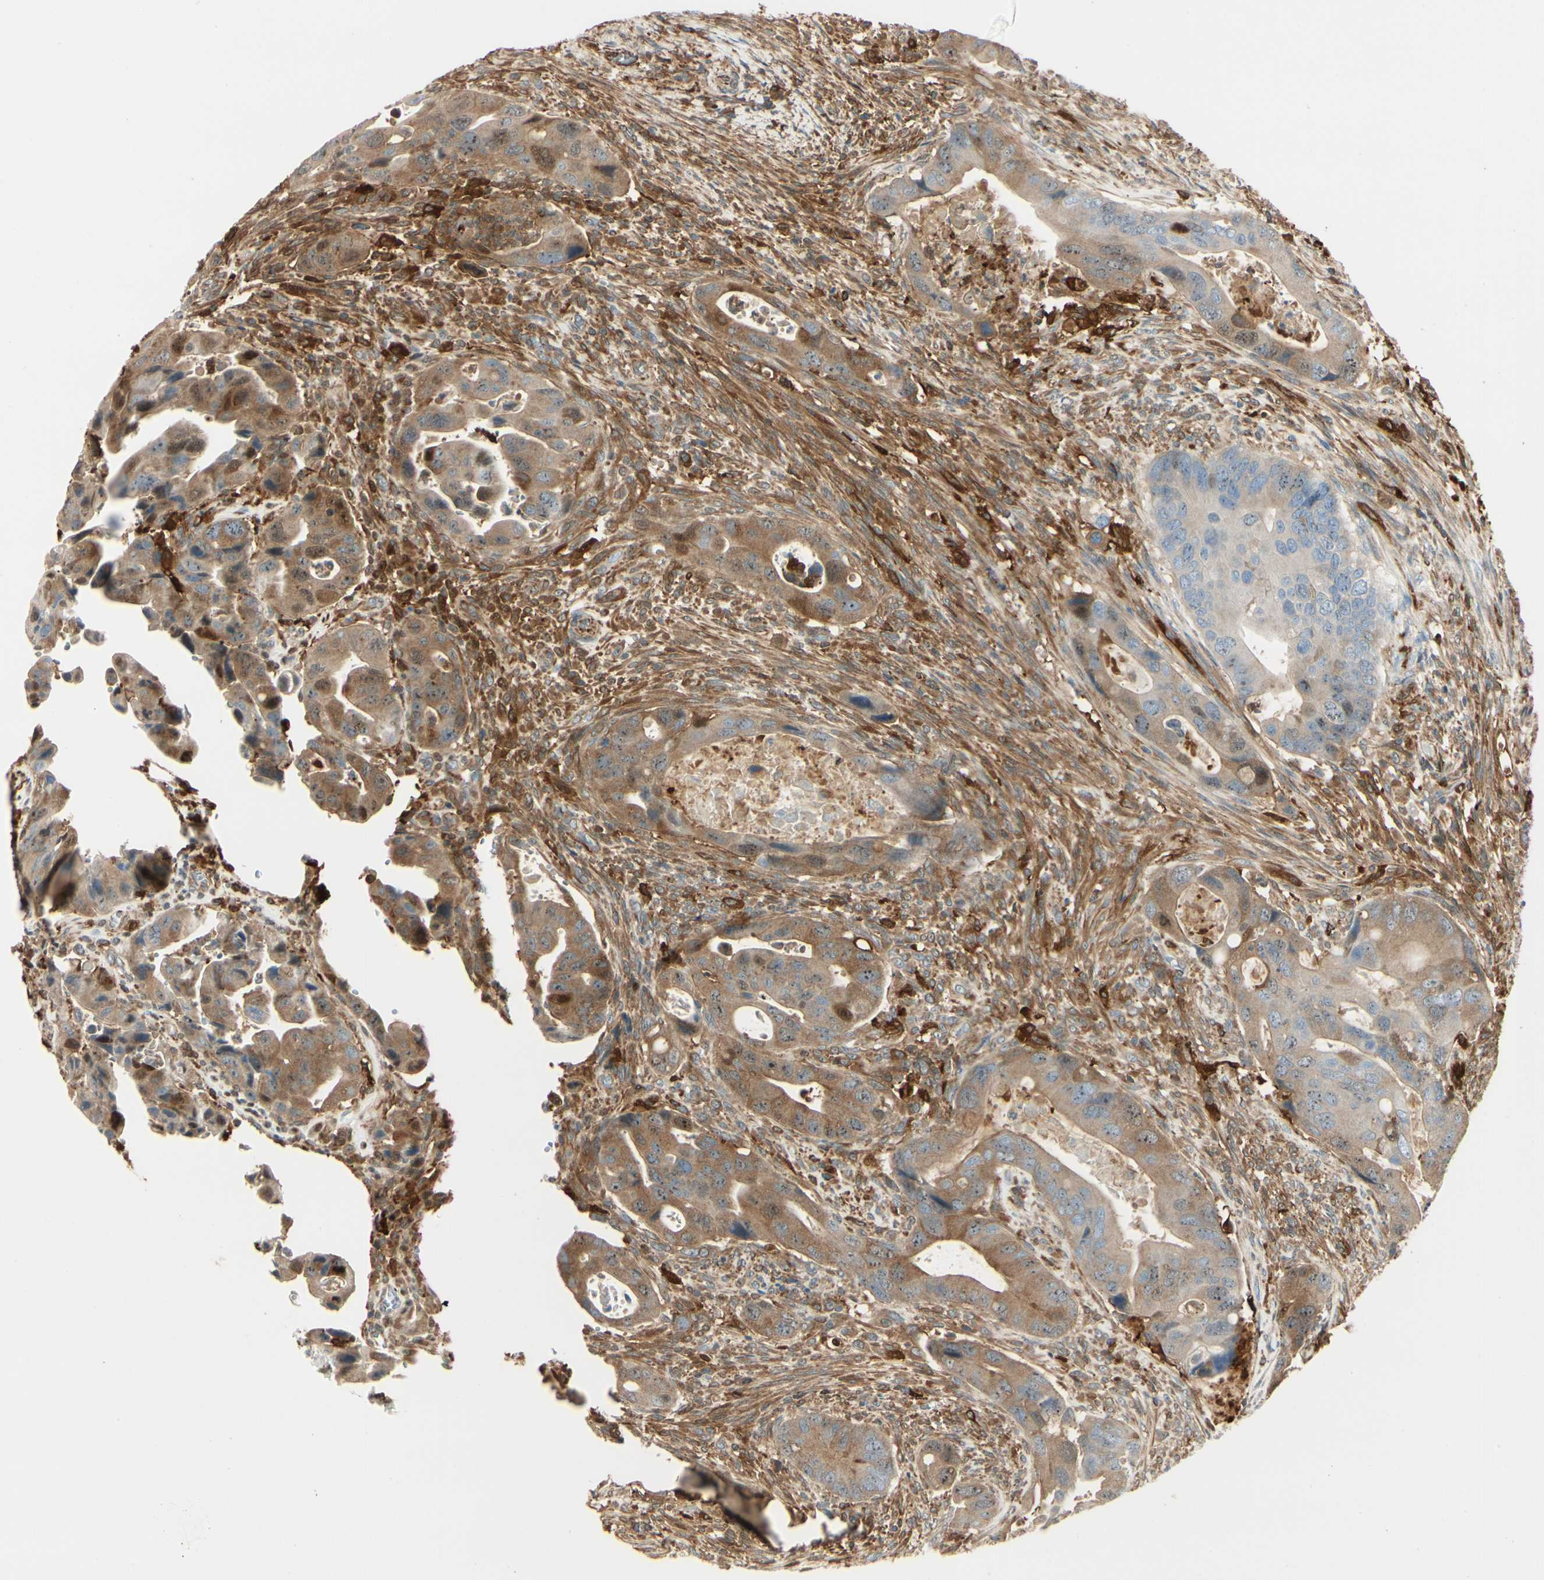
{"staining": {"intensity": "moderate", "quantity": ">75%", "location": "cytoplasmic/membranous"}, "tissue": "colorectal cancer", "cell_type": "Tumor cells", "image_type": "cancer", "snomed": [{"axis": "morphology", "description": "Adenocarcinoma, NOS"}, {"axis": "topography", "description": "Rectum"}], "caption": "Immunohistochemical staining of colorectal cancer shows medium levels of moderate cytoplasmic/membranous protein staining in about >75% of tumor cells.", "gene": "FTH1", "patient": {"sex": "female", "age": 57}}